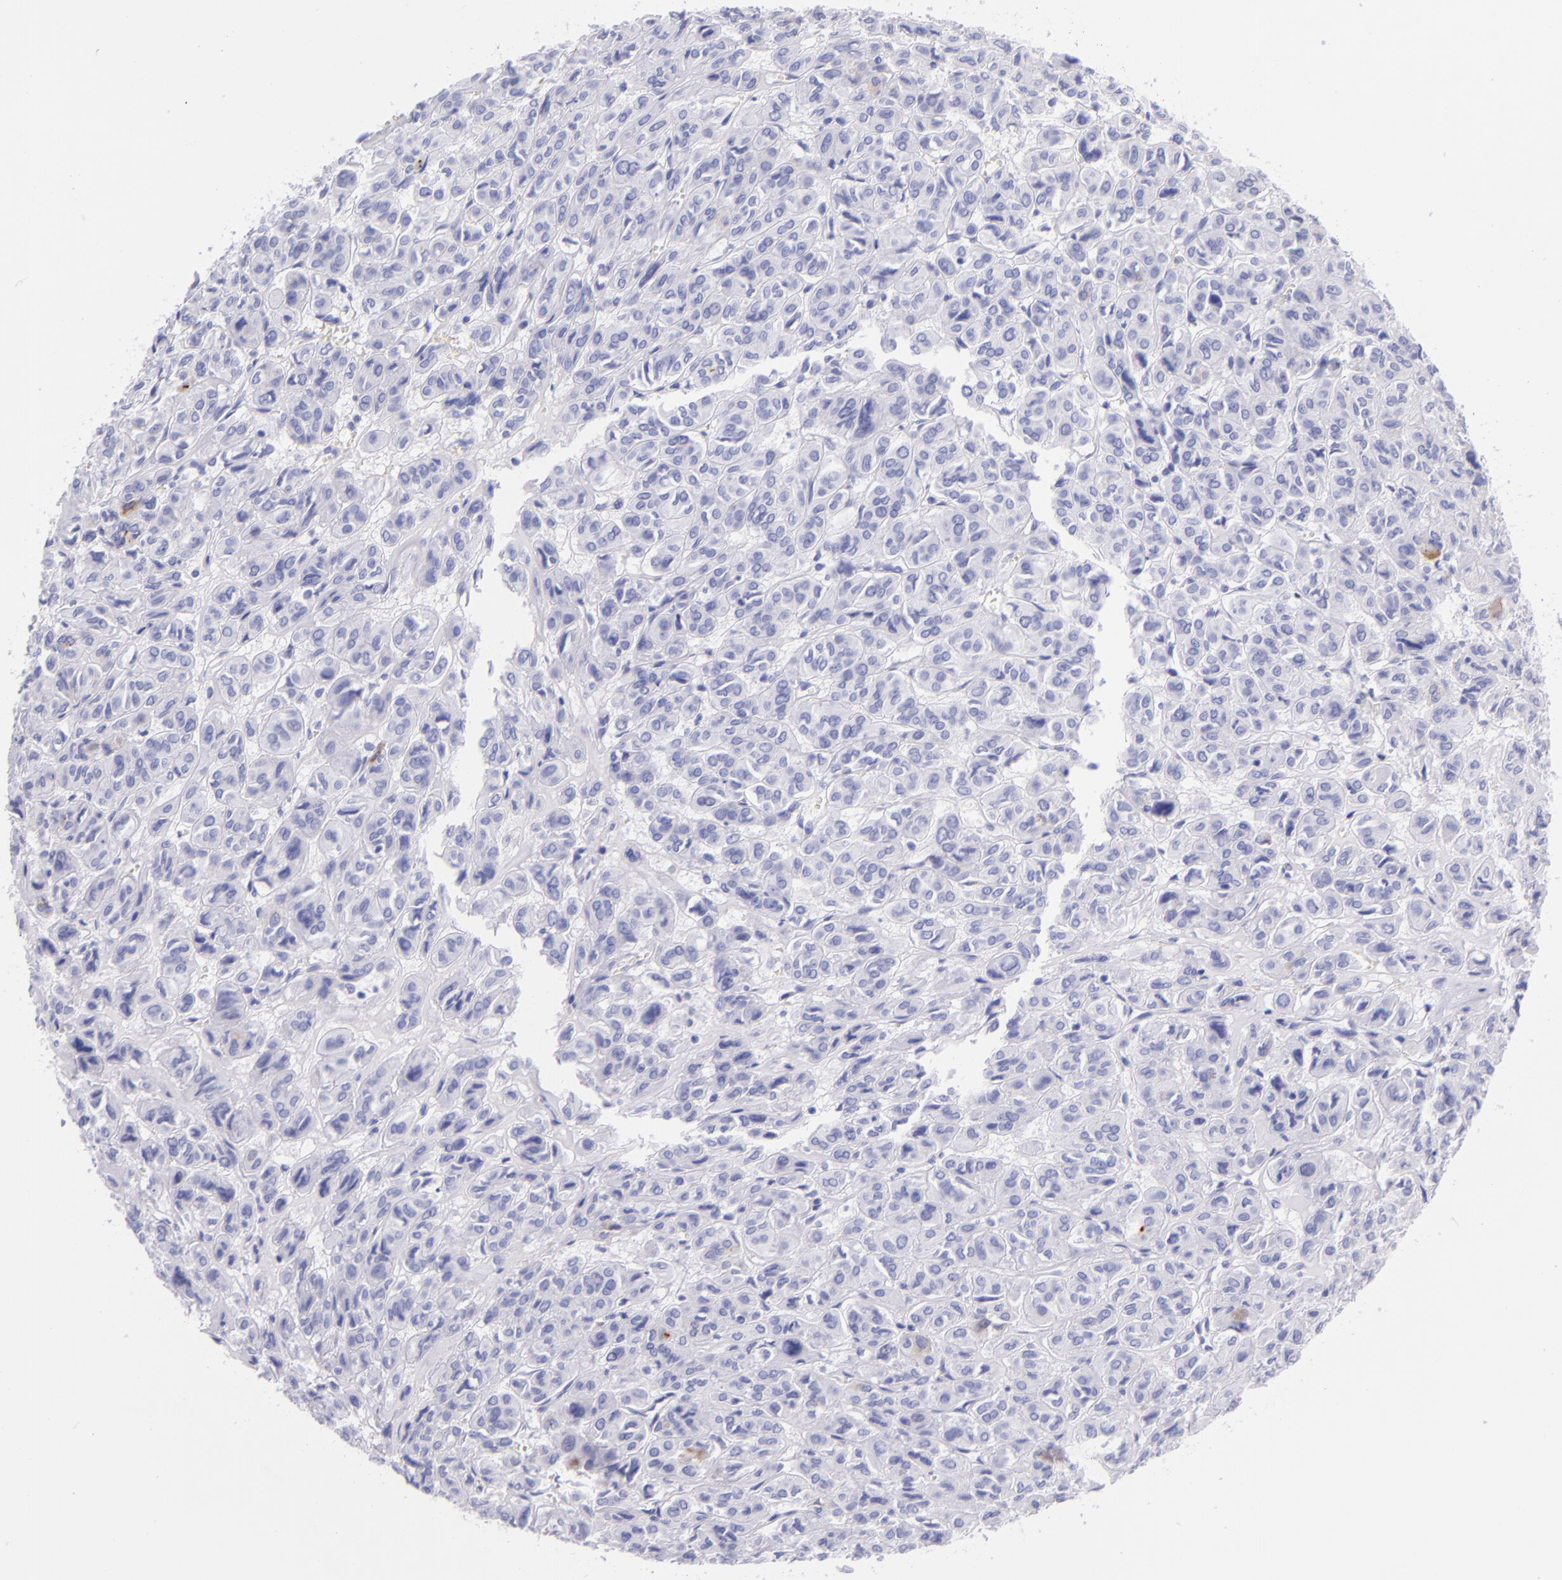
{"staining": {"intensity": "negative", "quantity": "none", "location": "none"}, "tissue": "thyroid cancer", "cell_type": "Tumor cells", "image_type": "cancer", "snomed": [{"axis": "morphology", "description": "Follicular adenoma carcinoma, NOS"}, {"axis": "topography", "description": "Thyroid gland"}], "caption": "Tumor cells show no significant expression in thyroid follicular adenoma carcinoma.", "gene": "SFTPB", "patient": {"sex": "female", "age": 71}}